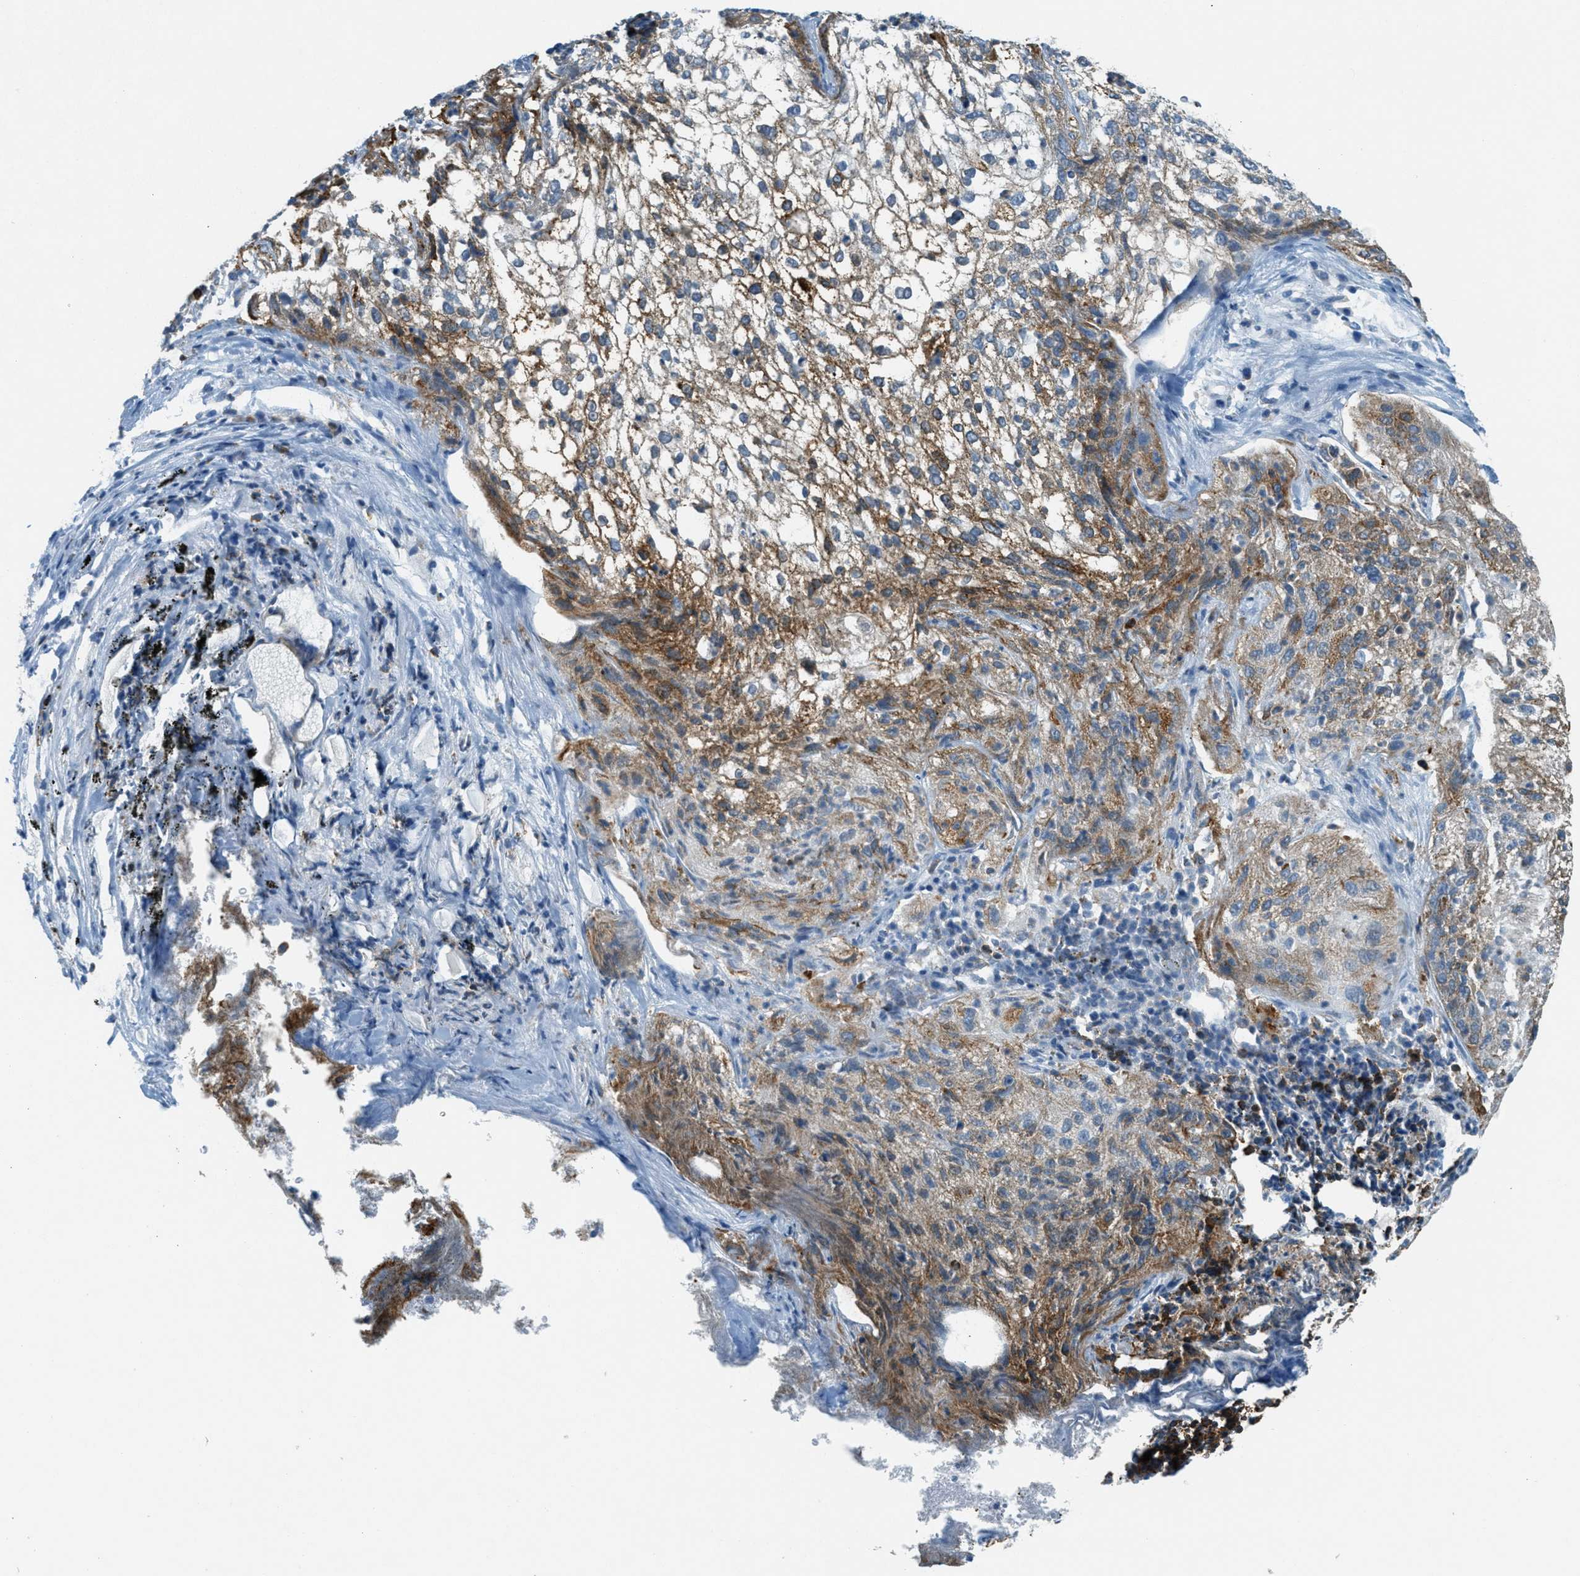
{"staining": {"intensity": "moderate", "quantity": ">75%", "location": "cytoplasmic/membranous"}, "tissue": "lung cancer", "cell_type": "Tumor cells", "image_type": "cancer", "snomed": [{"axis": "morphology", "description": "Inflammation, NOS"}, {"axis": "morphology", "description": "Squamous cell carcinoma, NOS"}, {"axis": "topography", "description": "Lymph node"}, {"axis": "topography", "description": "Soft tissue"}, {"axis": "topography", "description": "Lung"}], "caption": "Tumor cells reveal medium levels of moderate cytoplasmic/membranous expression in about >75% of cells in human lung cancer (squamous cell carcinoma).", "gene": "FYN", "patient": {"sex": "male", "age": 66}}